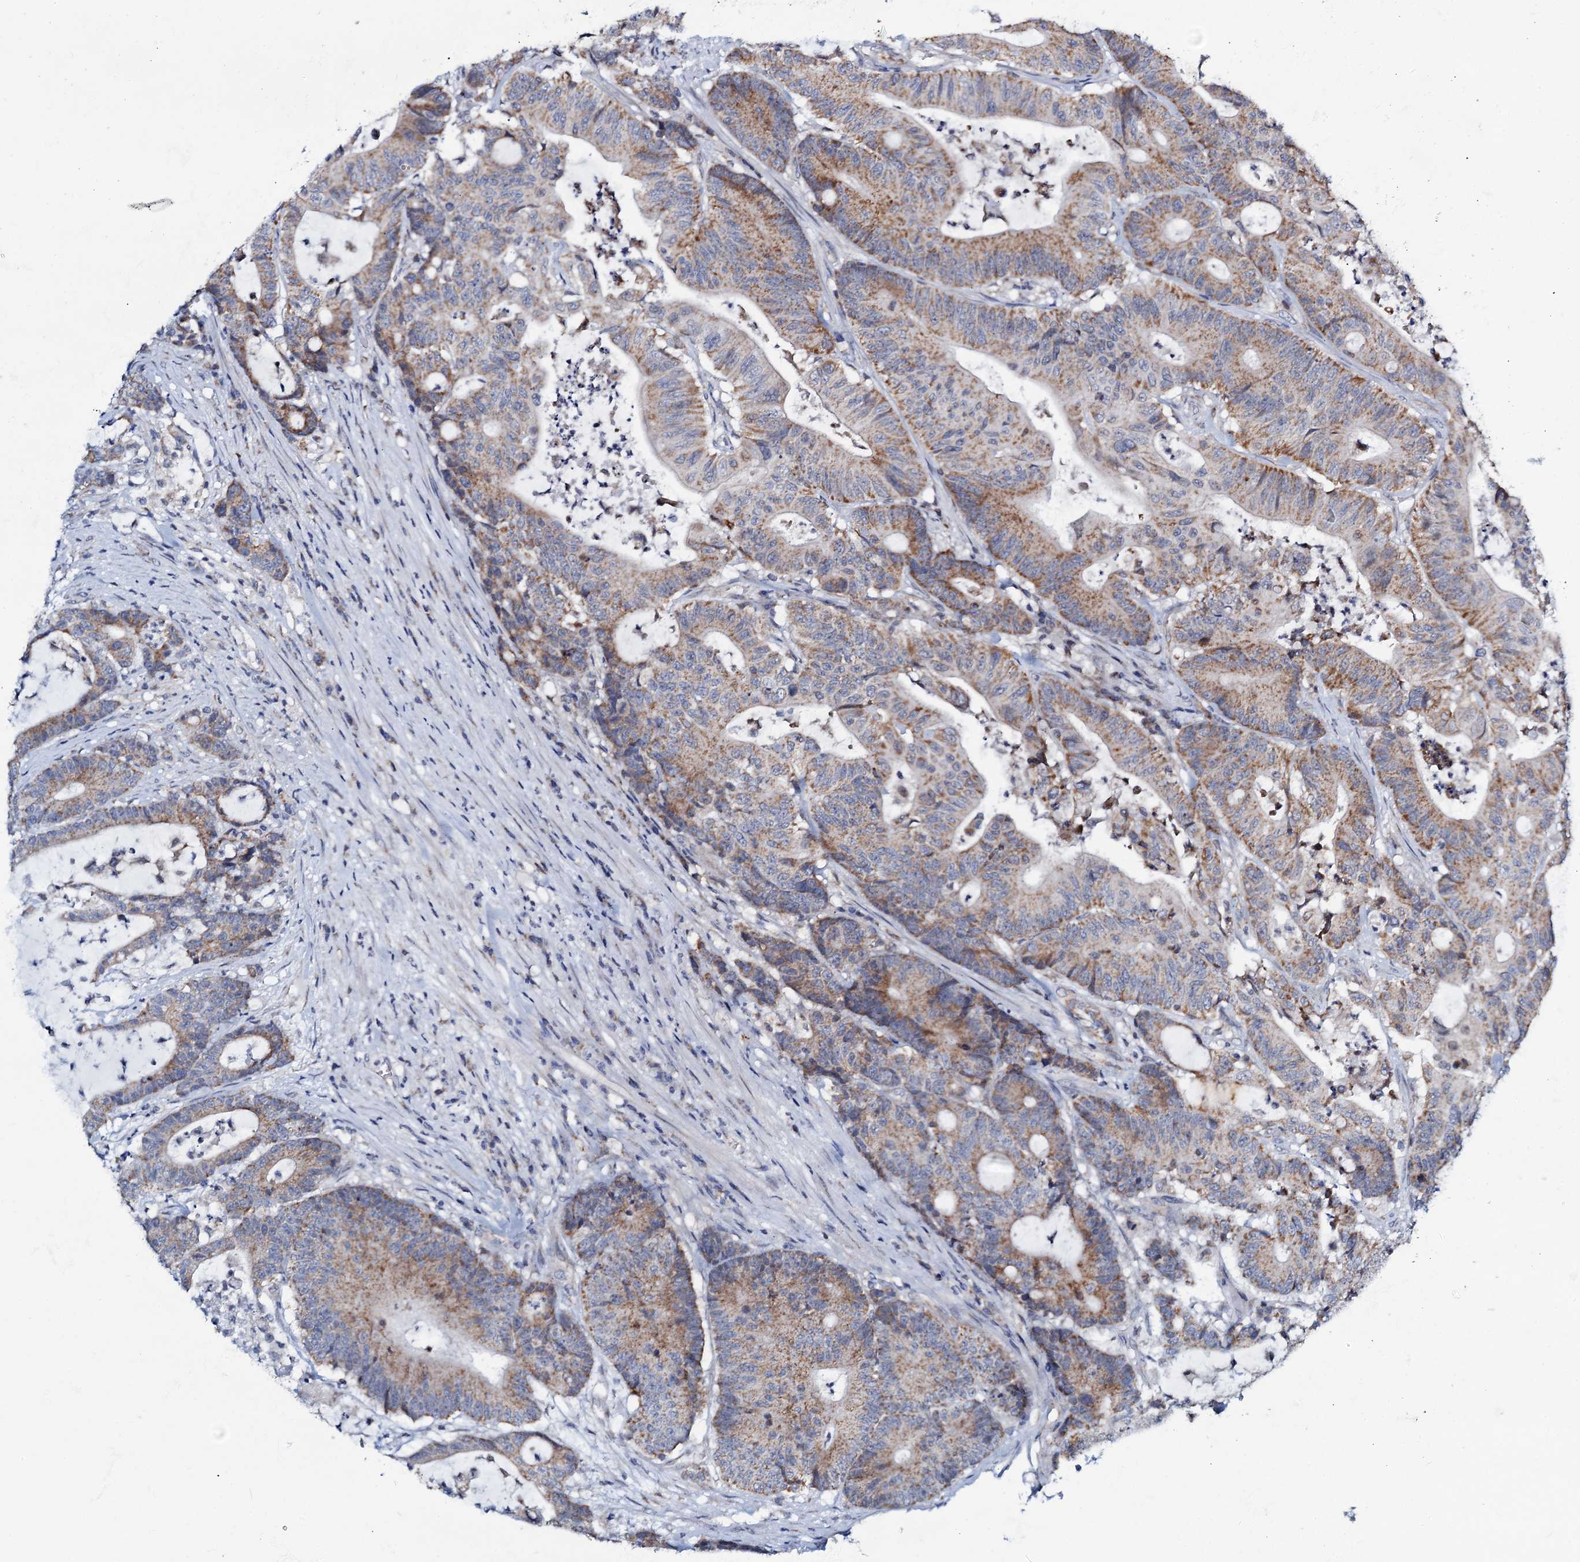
{"staining": {"intensity": "moderate", "quantity": "25%-75%", "location": "cytoplasmic/membranous"}, "tissue": "colorectal cancer", "cell_type": "Tumor cells", "image_type": "cancer", "snomed": [{"axis": "morphology", "description": "Adenocarcinoma, NOS"}, {"axis": "topography", "description": "Colon"}], "caption": "An IHC micrograph of neoplastic tissue is shown. Protein staining in brown shows moderate cytoplasmic/membranous positivity in colorectal cancer within tumor cells.", "gene": "MRPL51", "patient": {"sex": "female", "age": 84}}